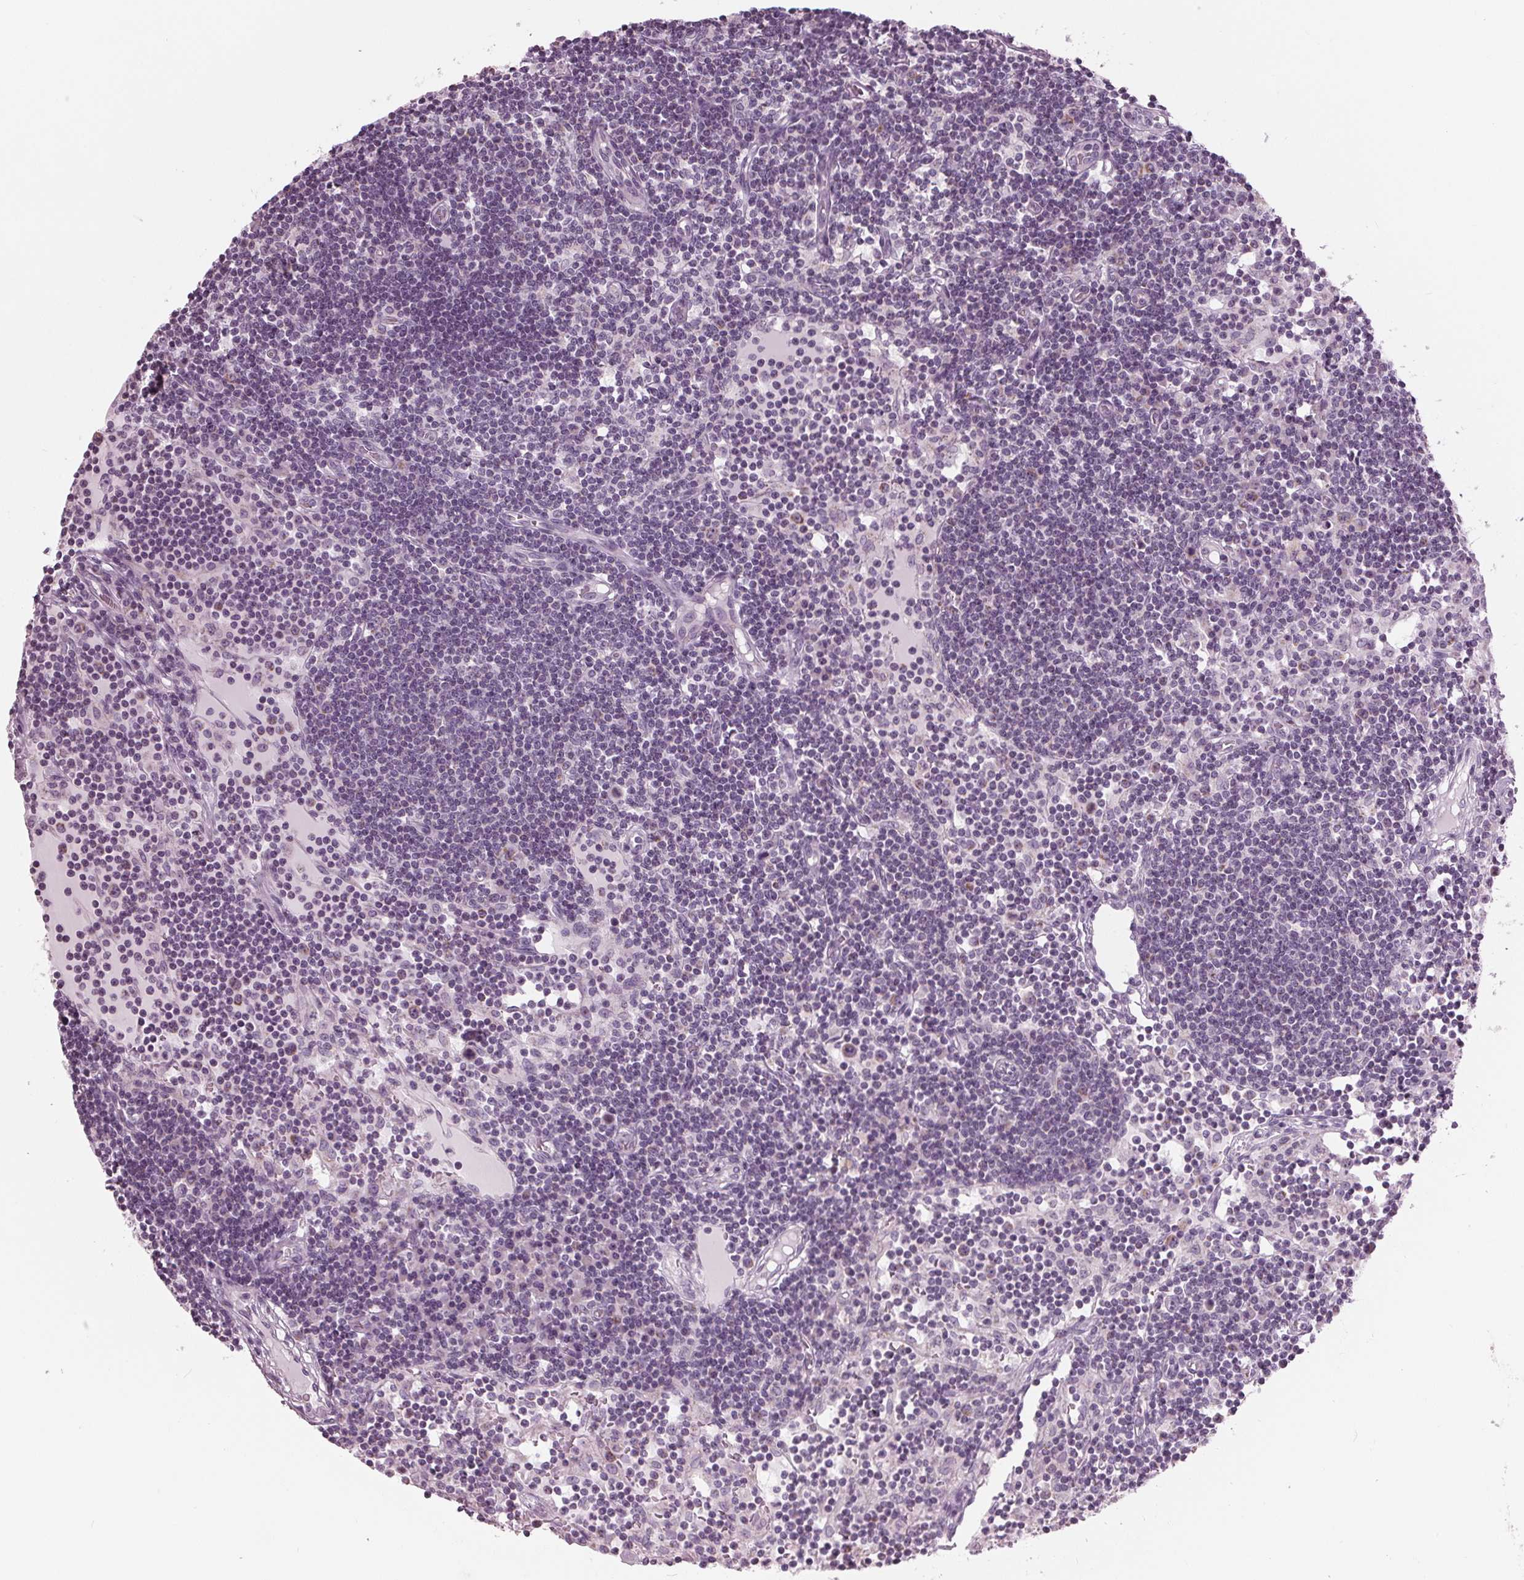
{"staining": {"intensity": "moderate", "quantity": "25%-75%", "location": "cytoplasmic/membranous"}, "tissue": "lymph node", "cell_type": "Germinal center cells", "image_type": "normal", "snomed": [{"axis": "morphology", "description": "Normal tissue, NOS"}, {"axis": "topography", "description": "Lymph node"}], "caption": "The photomicrograph exhibits staining of normal lymph node, revealing moderate cytoplasmic/membranous protein expression (brown color) within germinal center cells.", "gene": "SAMD4A", "patient": {"sex": "female", "age": 72}}